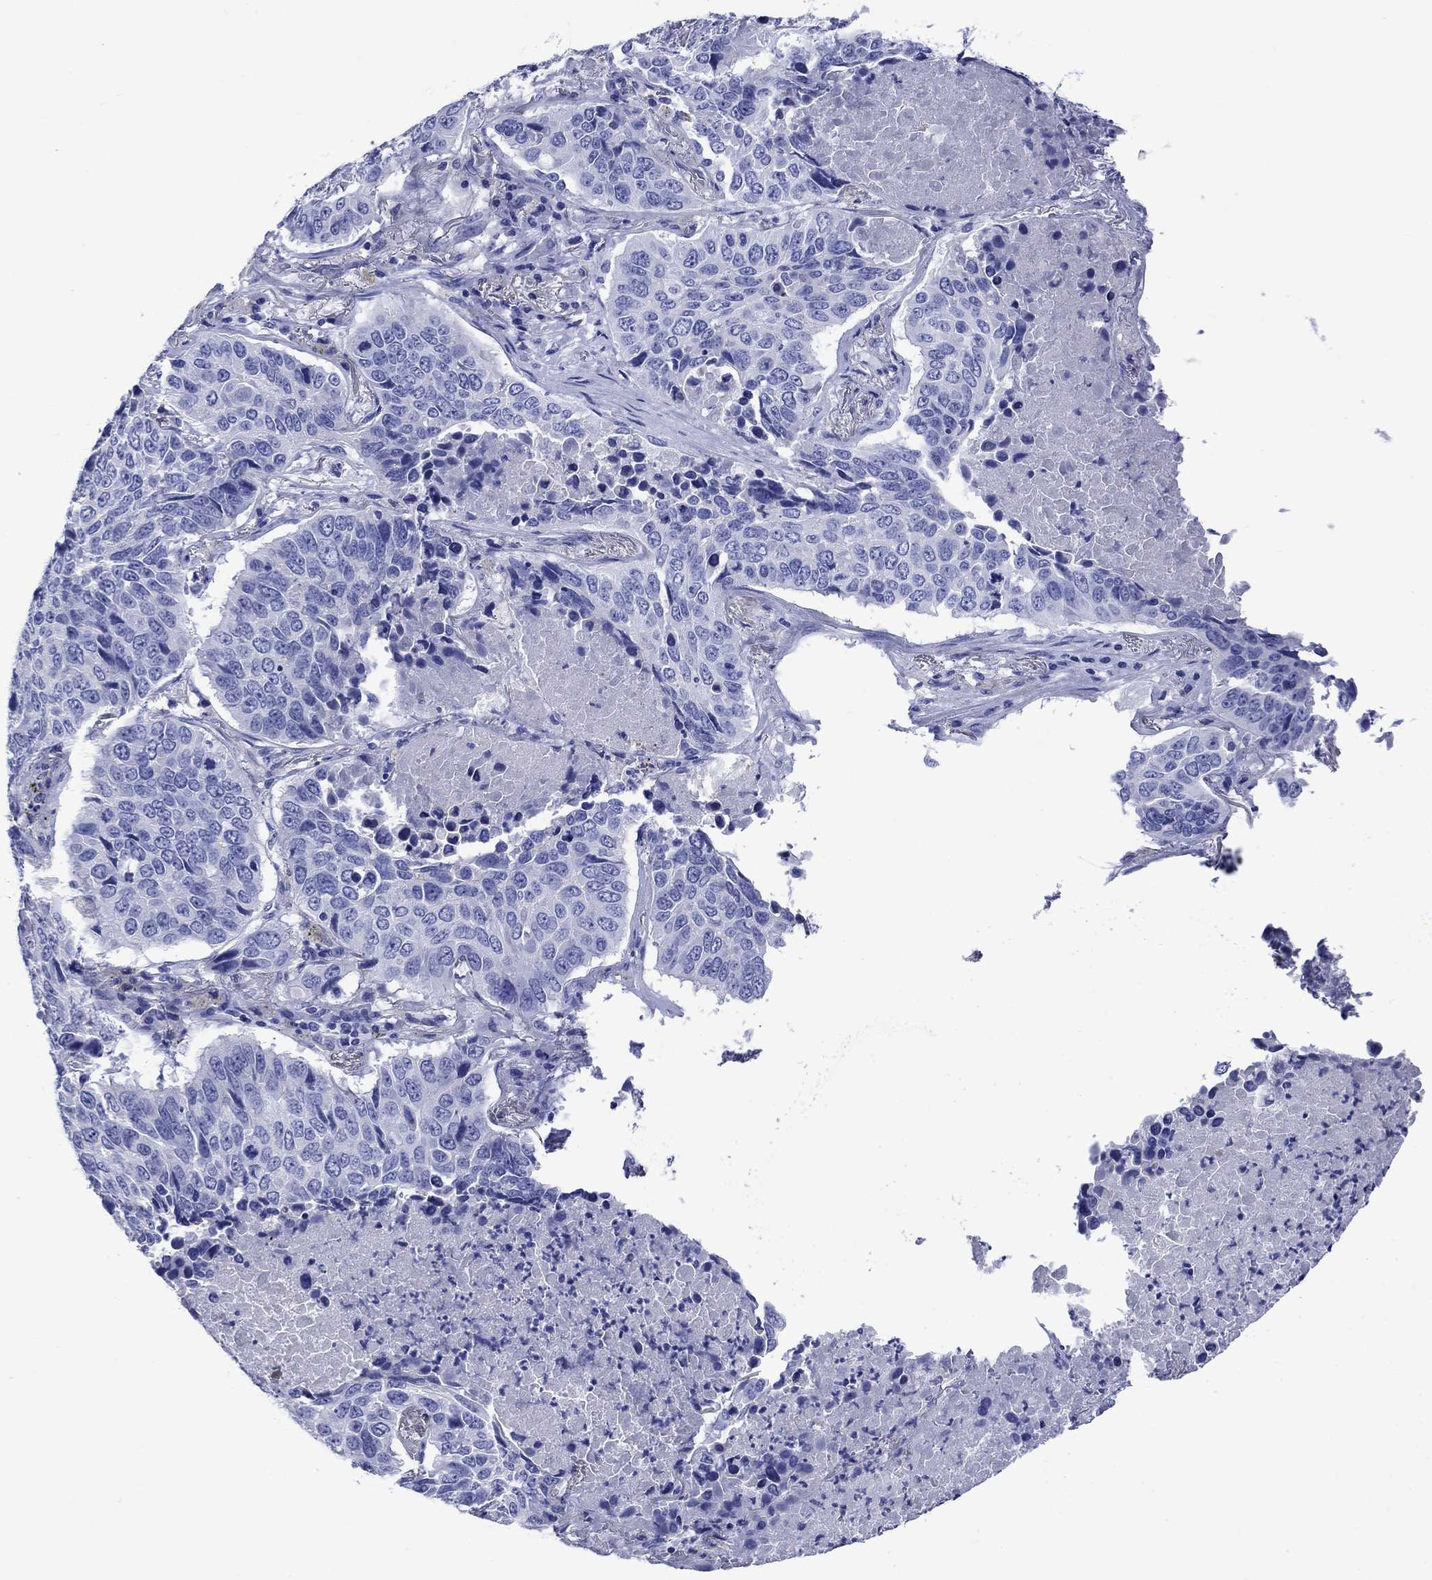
{"staining": {"intensity": "negative", "quantity": "none", "location": "none"}, "tissue": "lung cancer", "cell_type": "Tumor cells", "image_type": "cancer", "snomed": [{"axis": "morphology", "description": "Normal tissue, NOS"}, {"axis": "morphology", "description": "Squamous cell carcinoma, NOS"}, {"axis": "topography", "description": "Bronchus"}, {"axis": "topography", "description": "Lung"}], "caption": "The IHC photomicrograph has no significant staining in tumor cells of lung cancer tissue. (Immunohistochemistry, brightfield microscopy, high magnification).", "gene": "SLC1A2", "patient": {"sex": "male", "age": 64}}